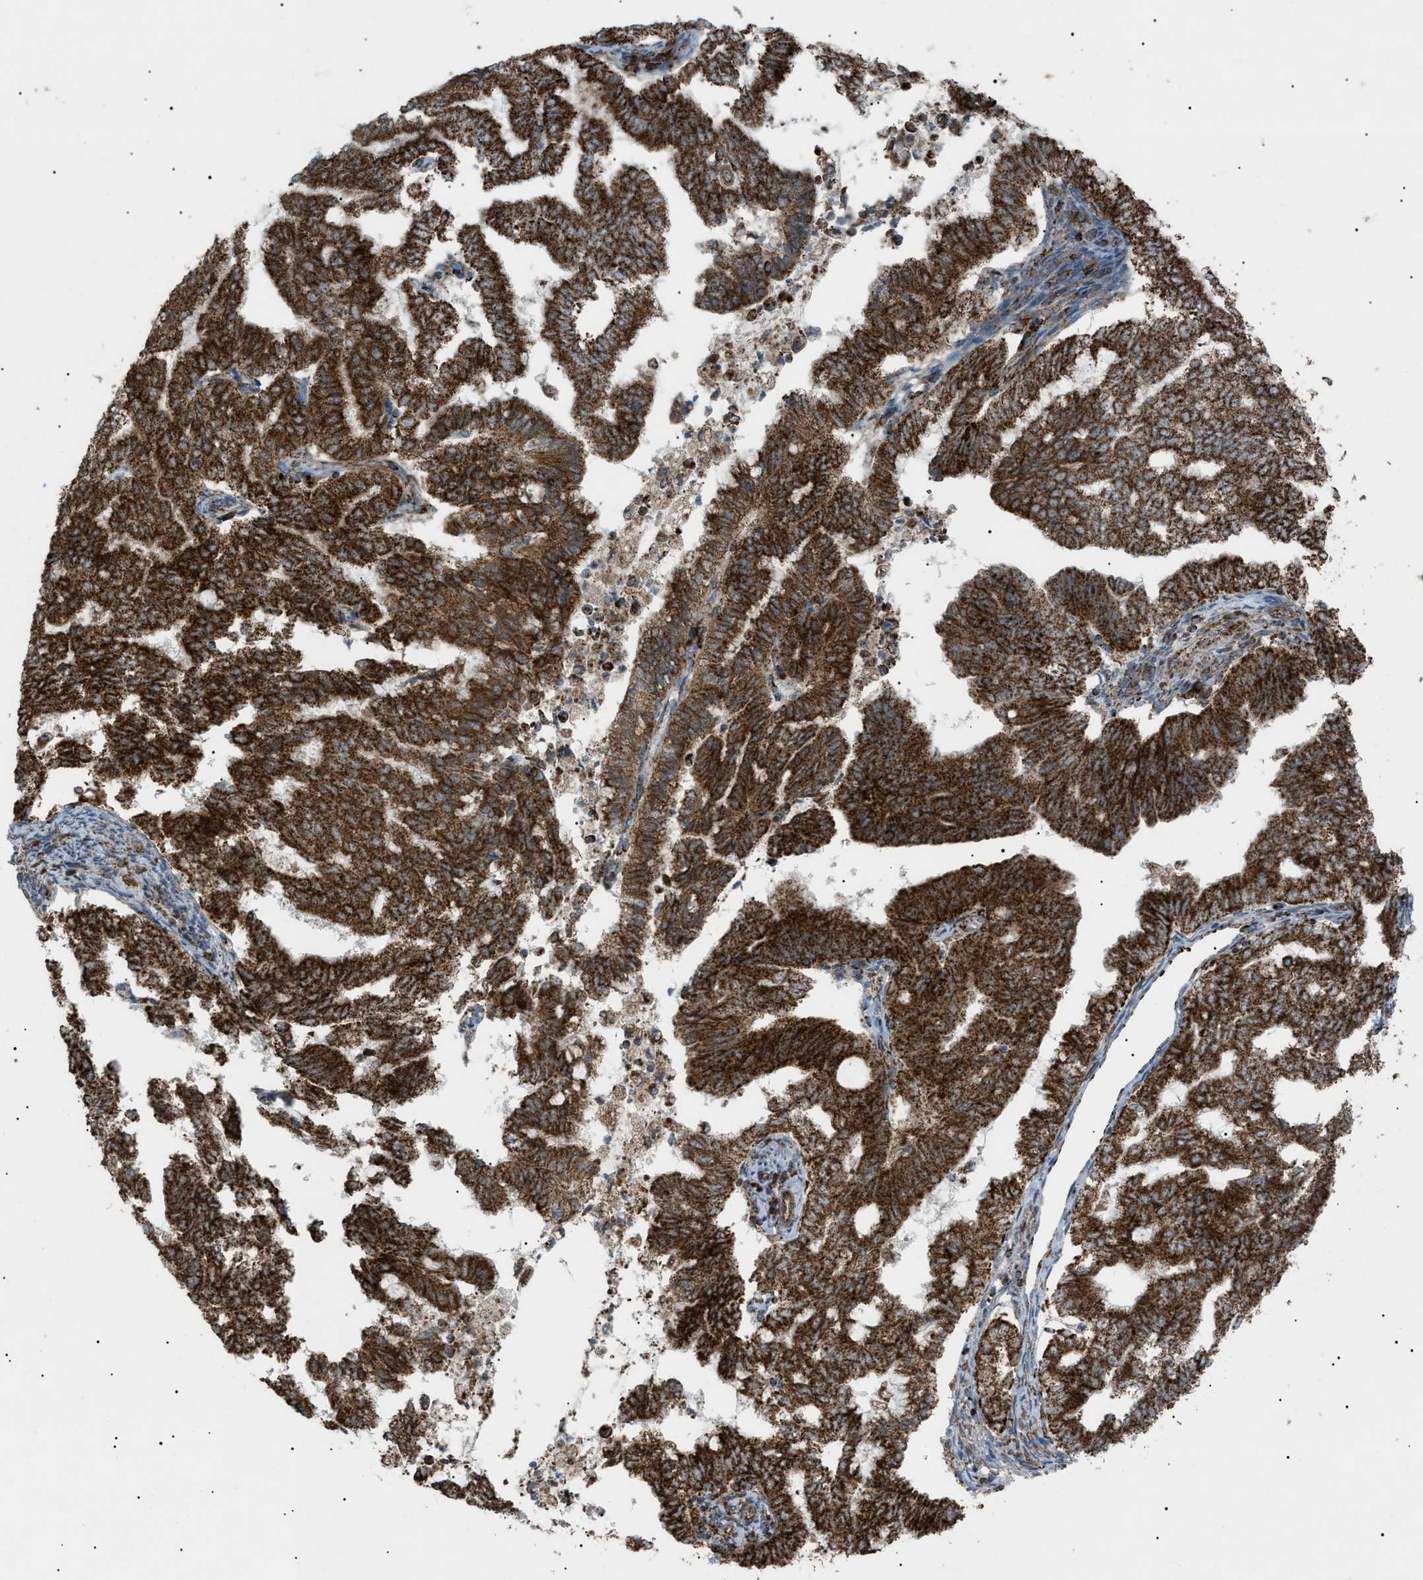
{"staining": {"intensity": "strong", "quantity": ">75%", "location": "cytoplasmic/membranous"}, "tissue": "endometrial cancer", "cell_type": "Tumor cells", "image_type": "cancer", "snomed": [{"axis": "morphology", "description": "Adenocarcinoma, NOS"}, {"axis": "topography", "description": "Endometrium"}], "caption": "Immunohistochemical staining of human endometrial cancer (adenocarcinoma) exhibits high levels of strong cytoplasmic/membranous protein positivity in about >75% of tumor cells.", "gene": "C1GALT1C1", "patient": {"sex": "female", "age": 79}}